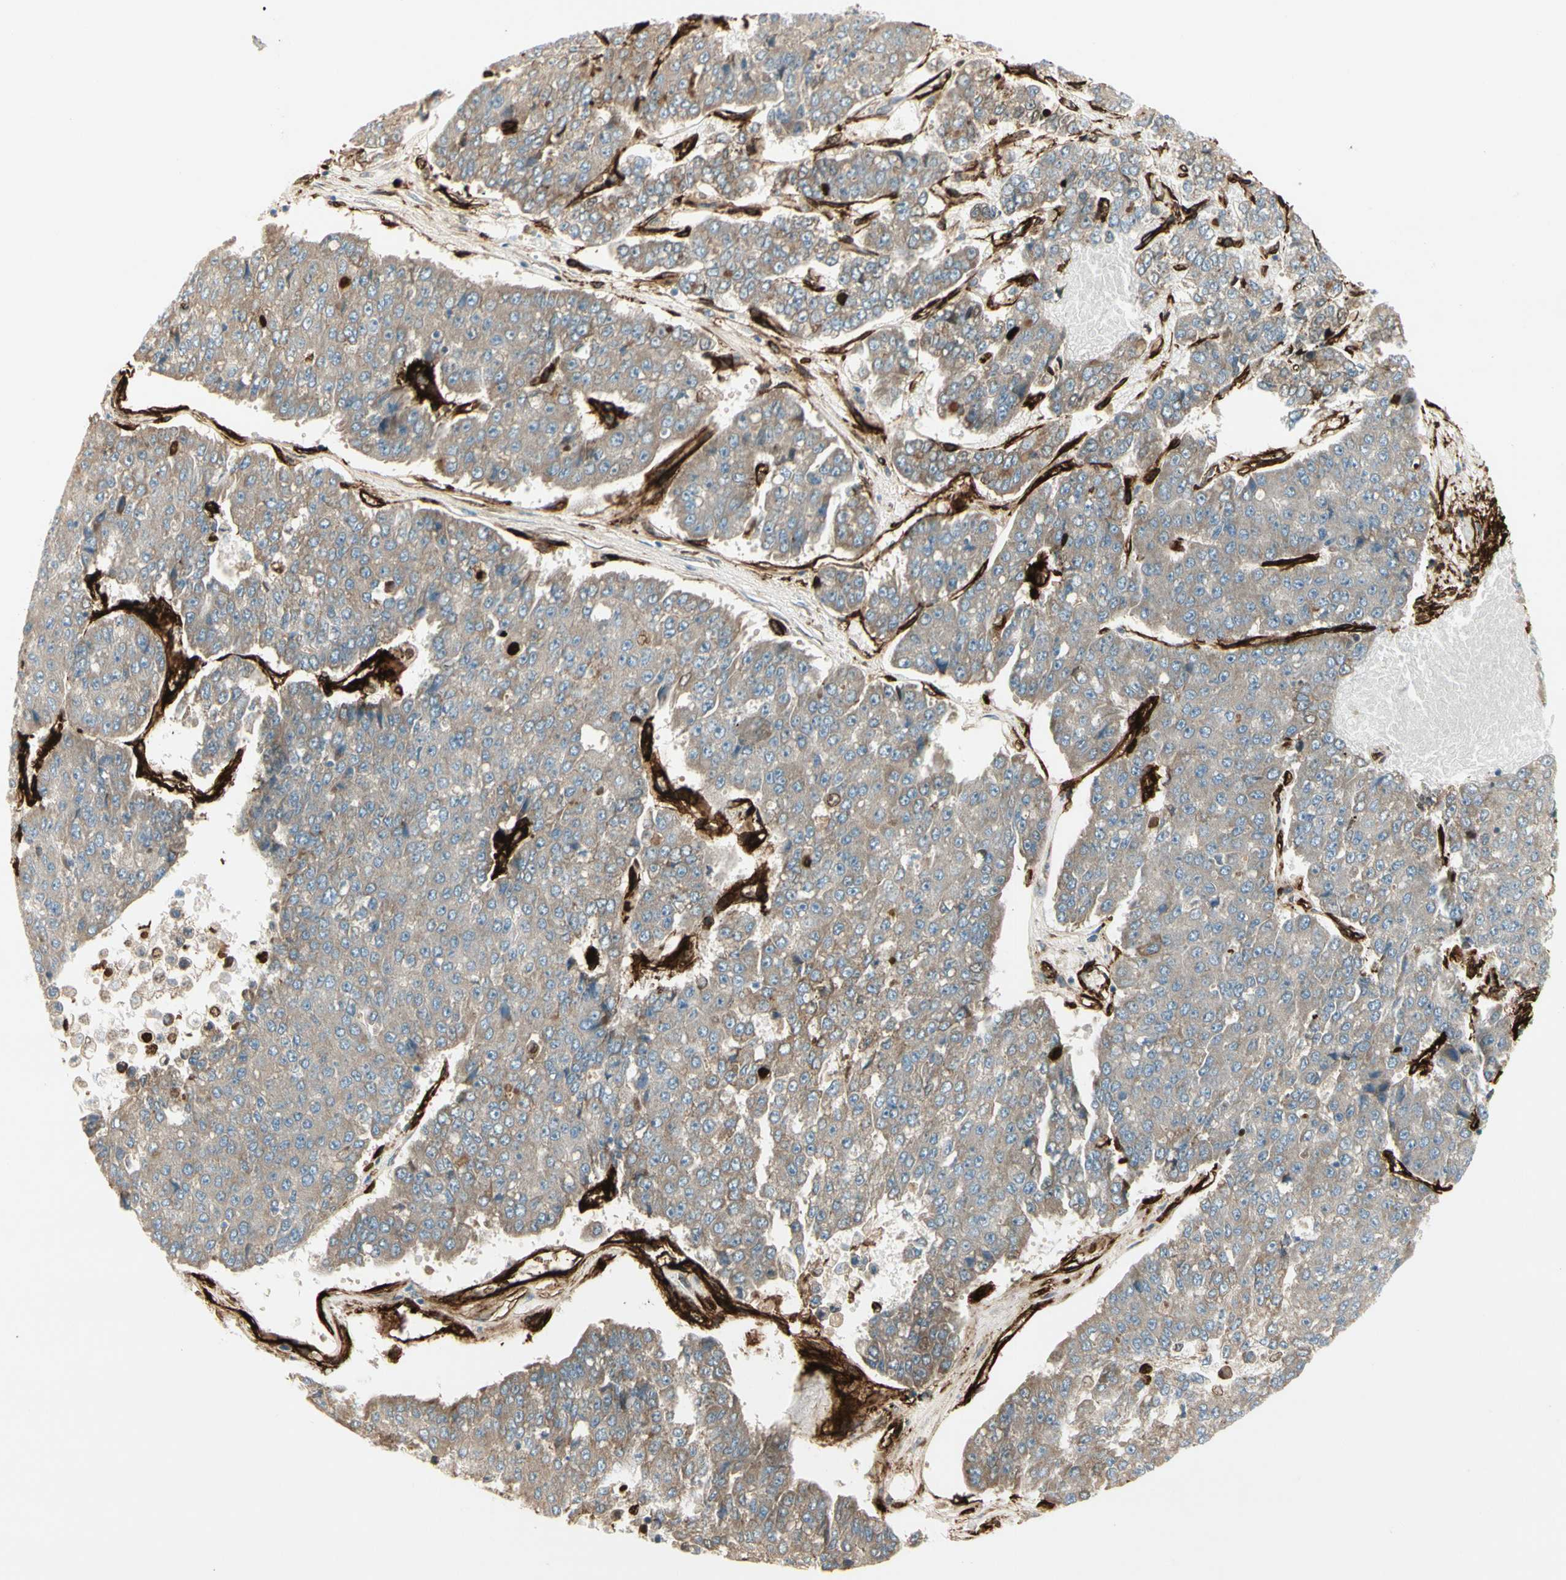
{"staining": {"intensity": "weak", "quantity": ">75%", "location": "cytoplasmic/membranous"}, "tissue": "pancreatic cancer", "cell_type": "Tumor cells", "image_type": "cancer", "snomed": [{"axis": "morphology", "description": "Adenocarcinoma, NOS"}, {"axis": "topography", "description": "Pancreas"}], "caption": "An image showing weak cytoplasmic/membranous expression in approximately >75% of tumor cells in pancreatic cancer (adenocarcinoma), as visualized by brown immunohistochemical staining.", "gene": "MCAM", "patient": {"sex": "male", "age": 50}}